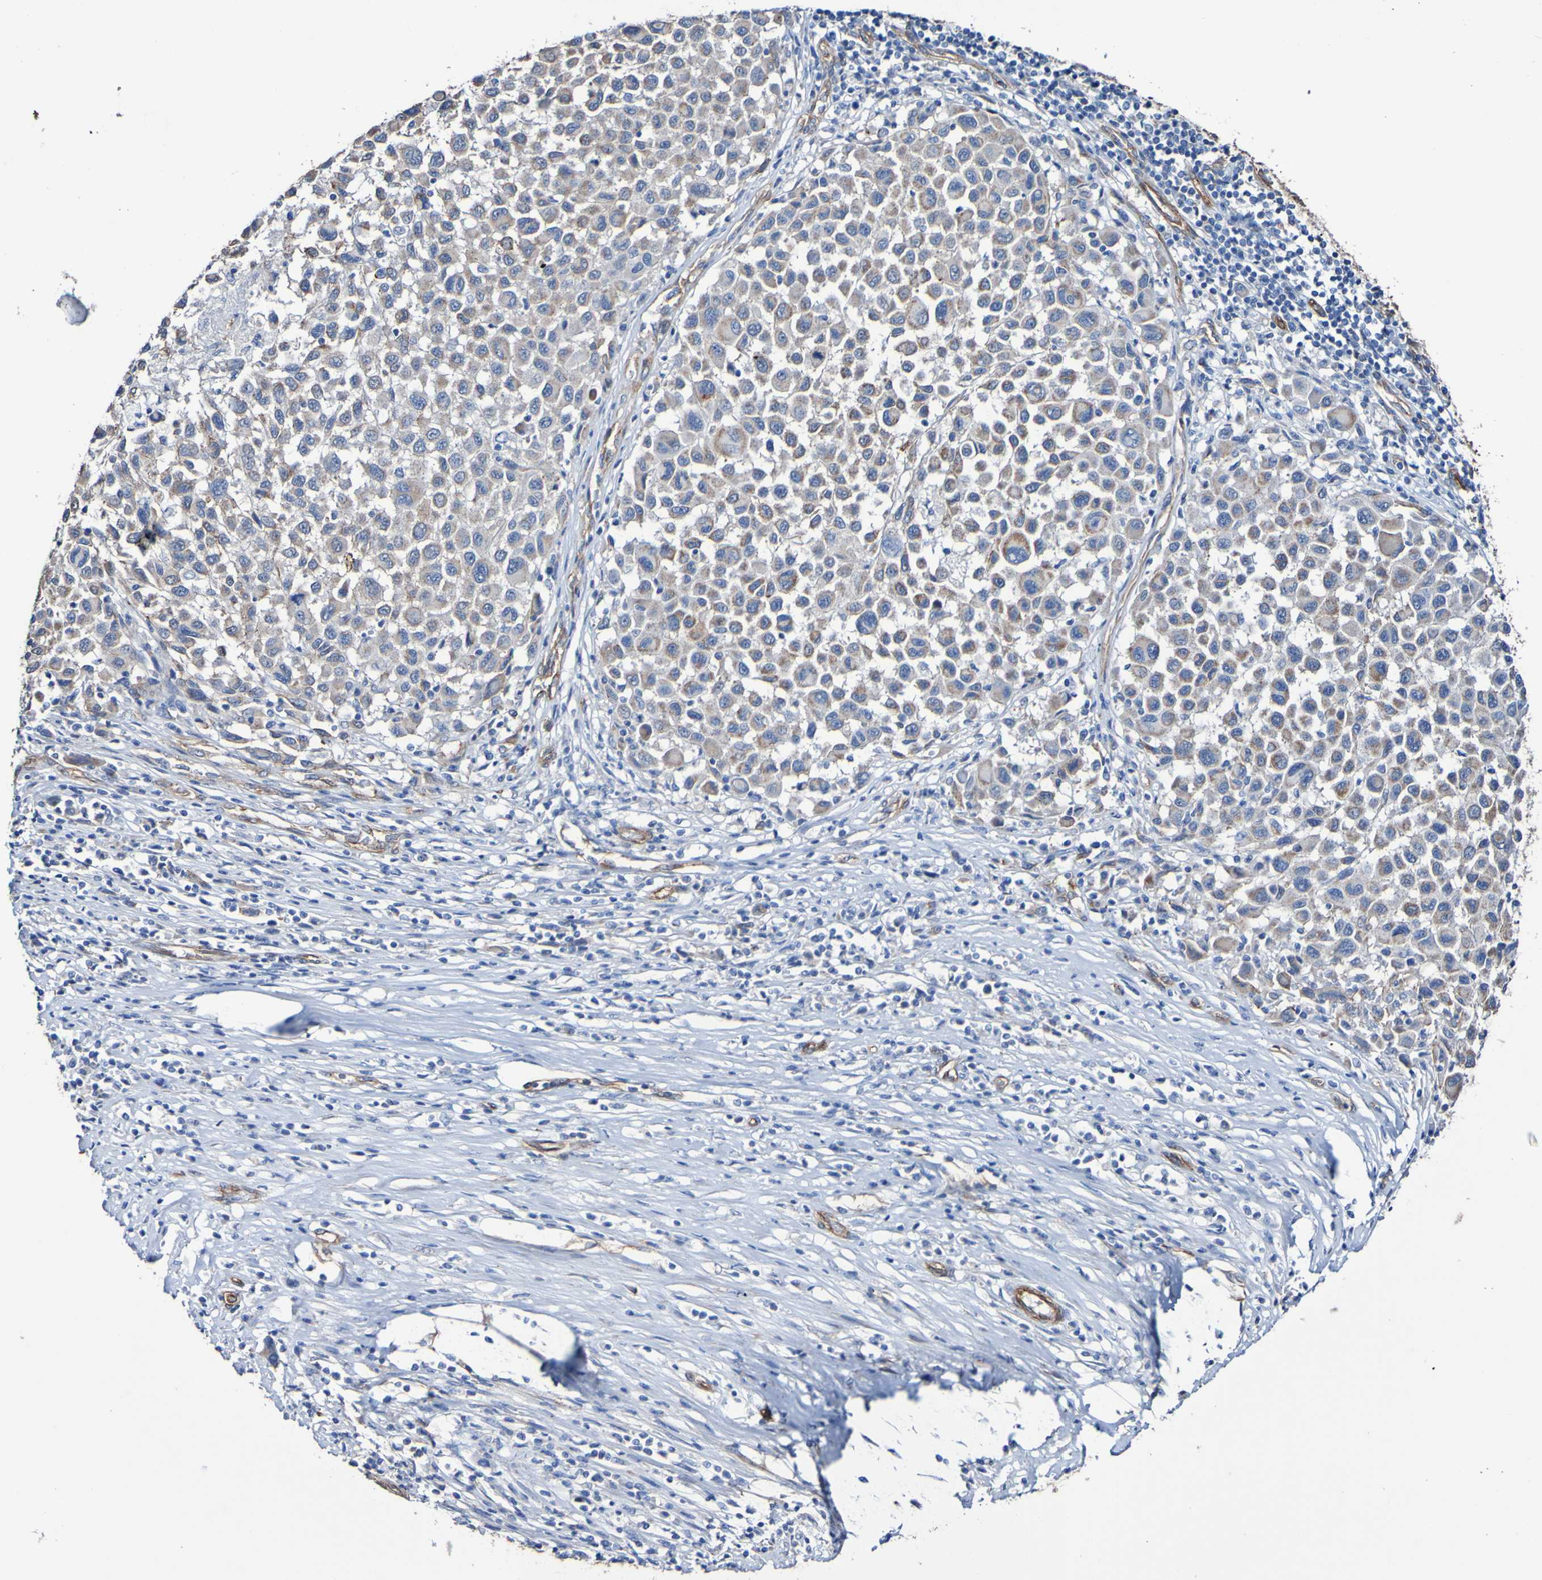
{"staining": {"intensity": "weak", "quantity": ">75%", "location": "cytoplasmic/membranous"}, "tissue": "melanoma", "cell_type": "Tumor cells", "image_type": "cancer", "snomed": [{"axis": "morphology", "description": "Malignant melanoma, Metastatic site"}, {"axis": "topography", "description": "Lymph node"}], "caption": "Malignant melanoma (metastatic site) tissue reveals weak cytoplasmic/membranous expression in approximately >75% of tumor cells, visualized by immunohistochemistry. The protein is stained brown, and the nuclei are stained in blue (DAB IHC with brightfield microscopy, high magnification).", "gene": "ELMOD3", "patient": {"sex": "male", "age": 61}}